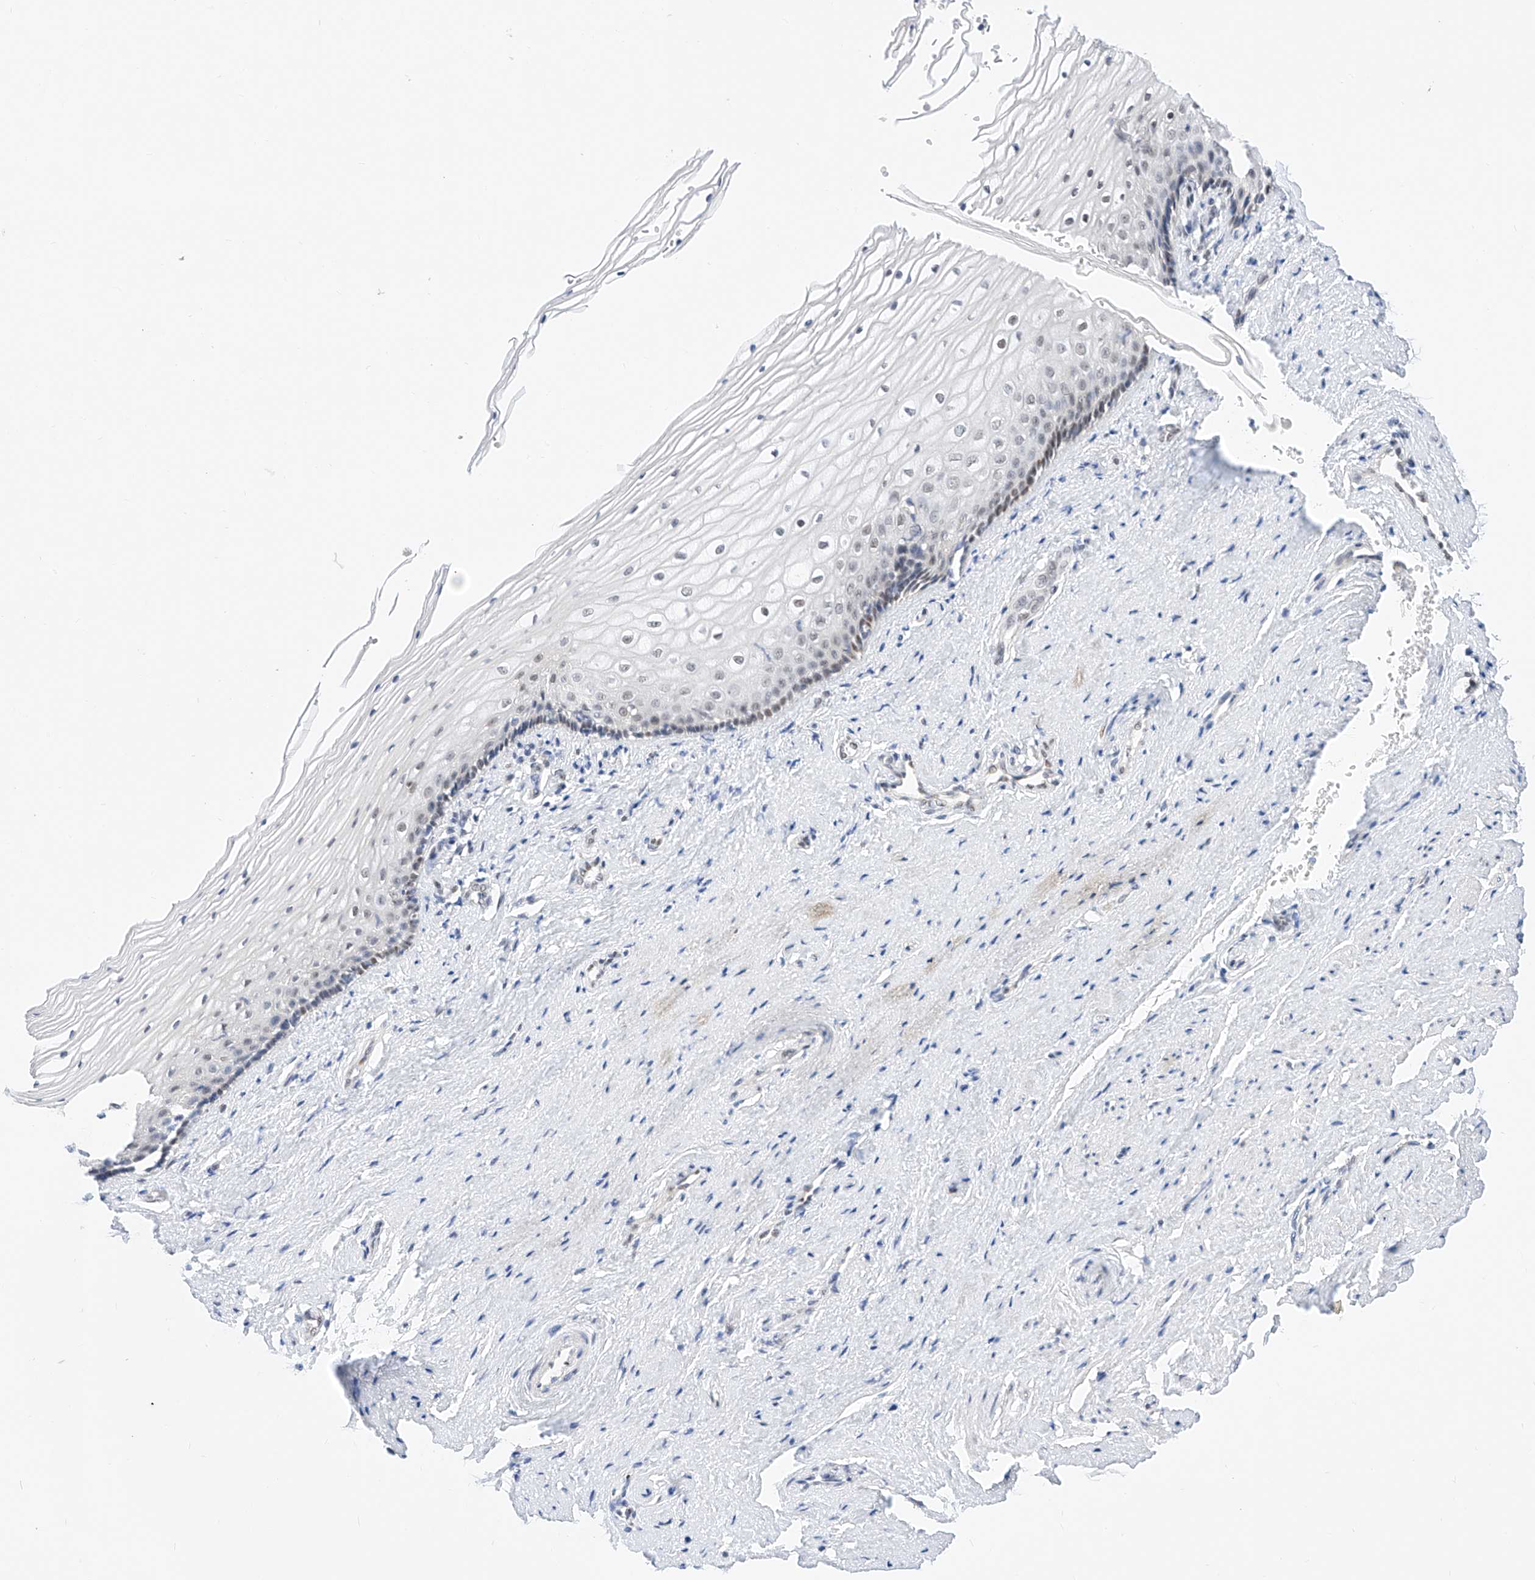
{"staining": {"intensity": "weak", "quantity": "<25%", "location": "nuclear"}, "tissue": "vagina", "cell_type": "Squamous epithelial cells", "image_type": "normal", "snomed": [{"axis": "morphology", "description": "Normal tissue, NOS"}, {"axis": "topography", "description": "Vagina"}], "caption": "Benign vagina was stained to show a protein in brown. There is no significant staining in squamous epithelial cells. The staining was performed using DAB to visualize the protein expression in brown, while the nuclei were stained in blue with hematoxylin (Magnification: 20x).", "gene": "KCNJ1", "patient": {"sex": "female", "age": 46}}